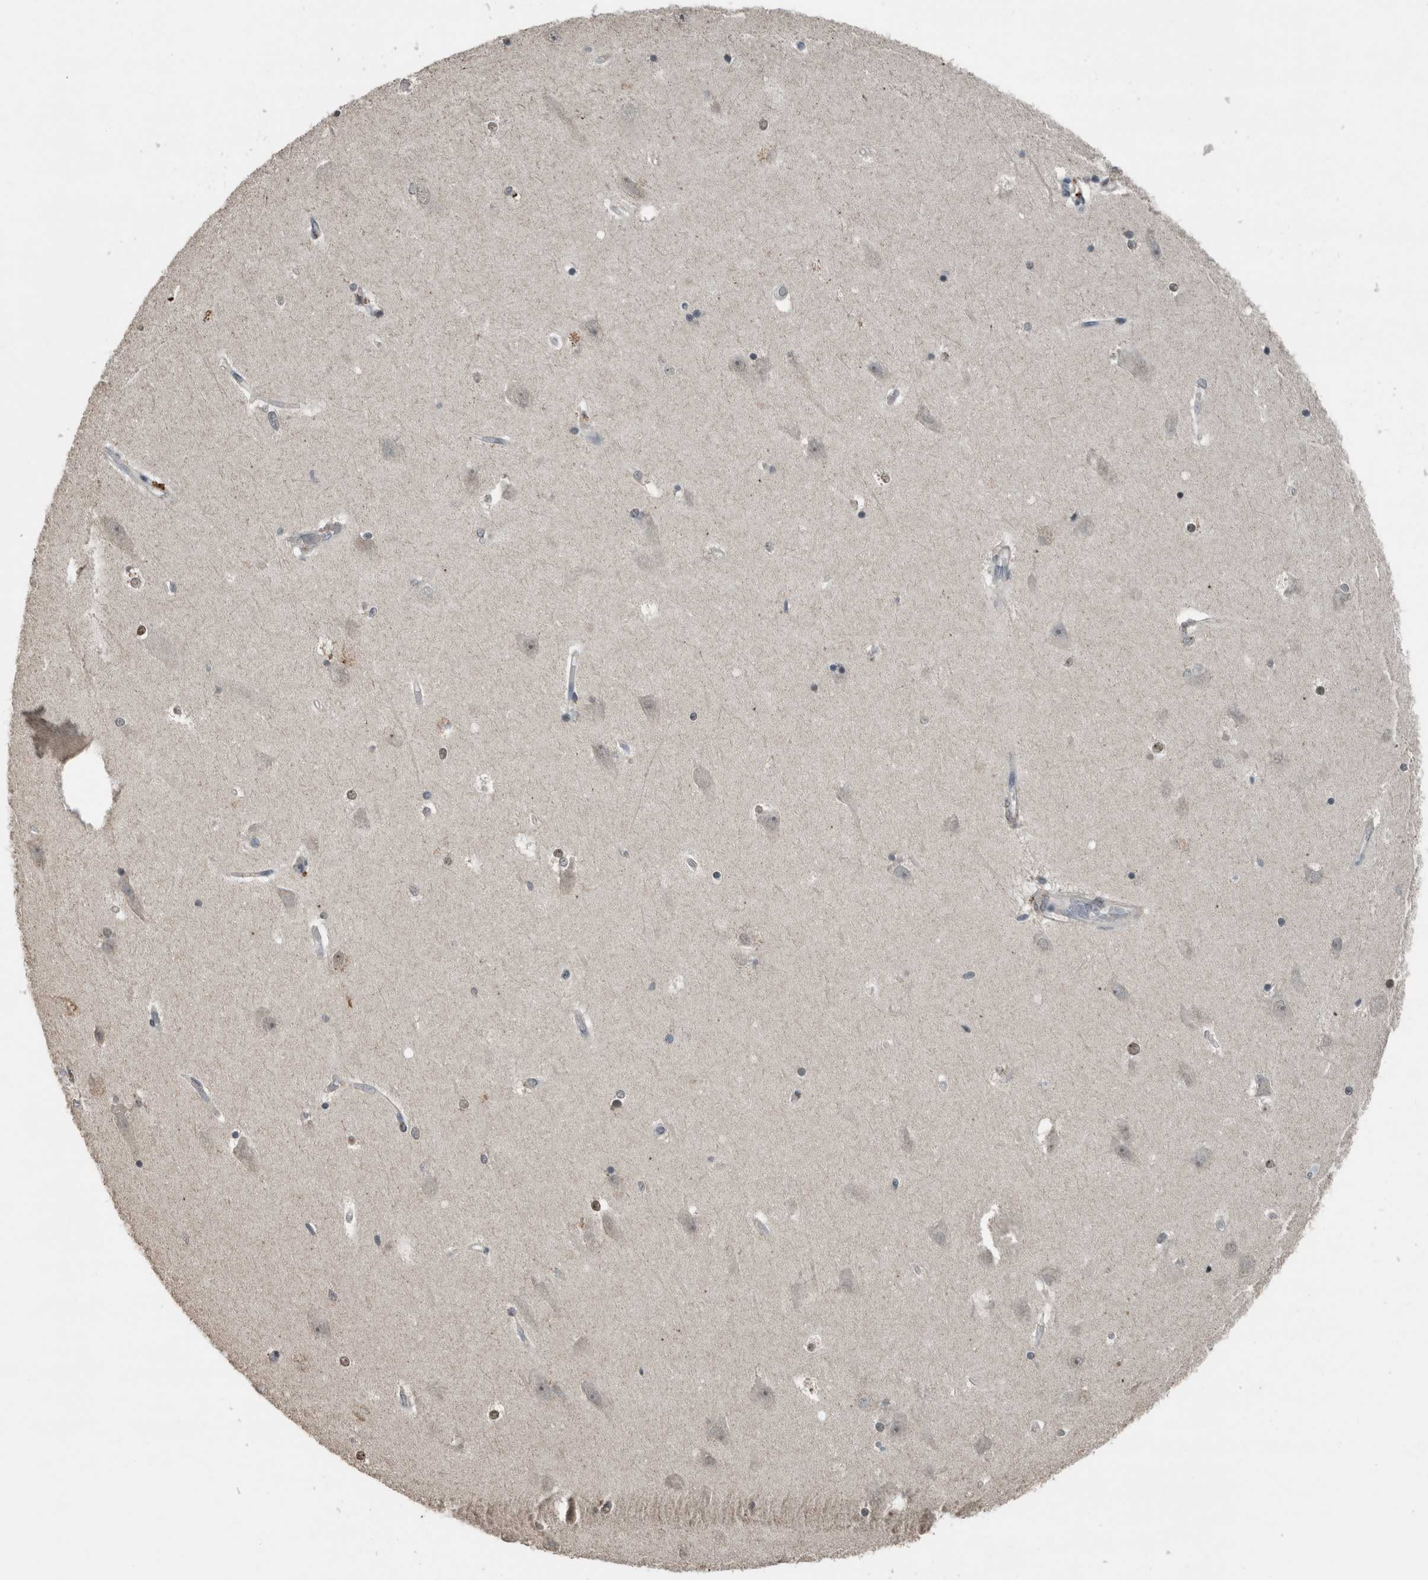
{"staining": {"intensity": "moderate", "quantity": "25%-75%", "location": "nuclear"}, "tissue": "hippocampus", "cell_type": "Glial cells", "image_type": "normal", "snomed": [{"axis": "morphology", "description": "Normal tissue, NOS"}, {"axis": "topography", "description": "Hippocampus"}], "caption": "An immunohistochemistry (IHC) photomicrograph of normal tissue is shown. Protein staining in brown shows moderate nuclear positivity in hippocampus within glial cells.", "gene": "ZNF24", "patient": {"sex": "male", "age": 45}}